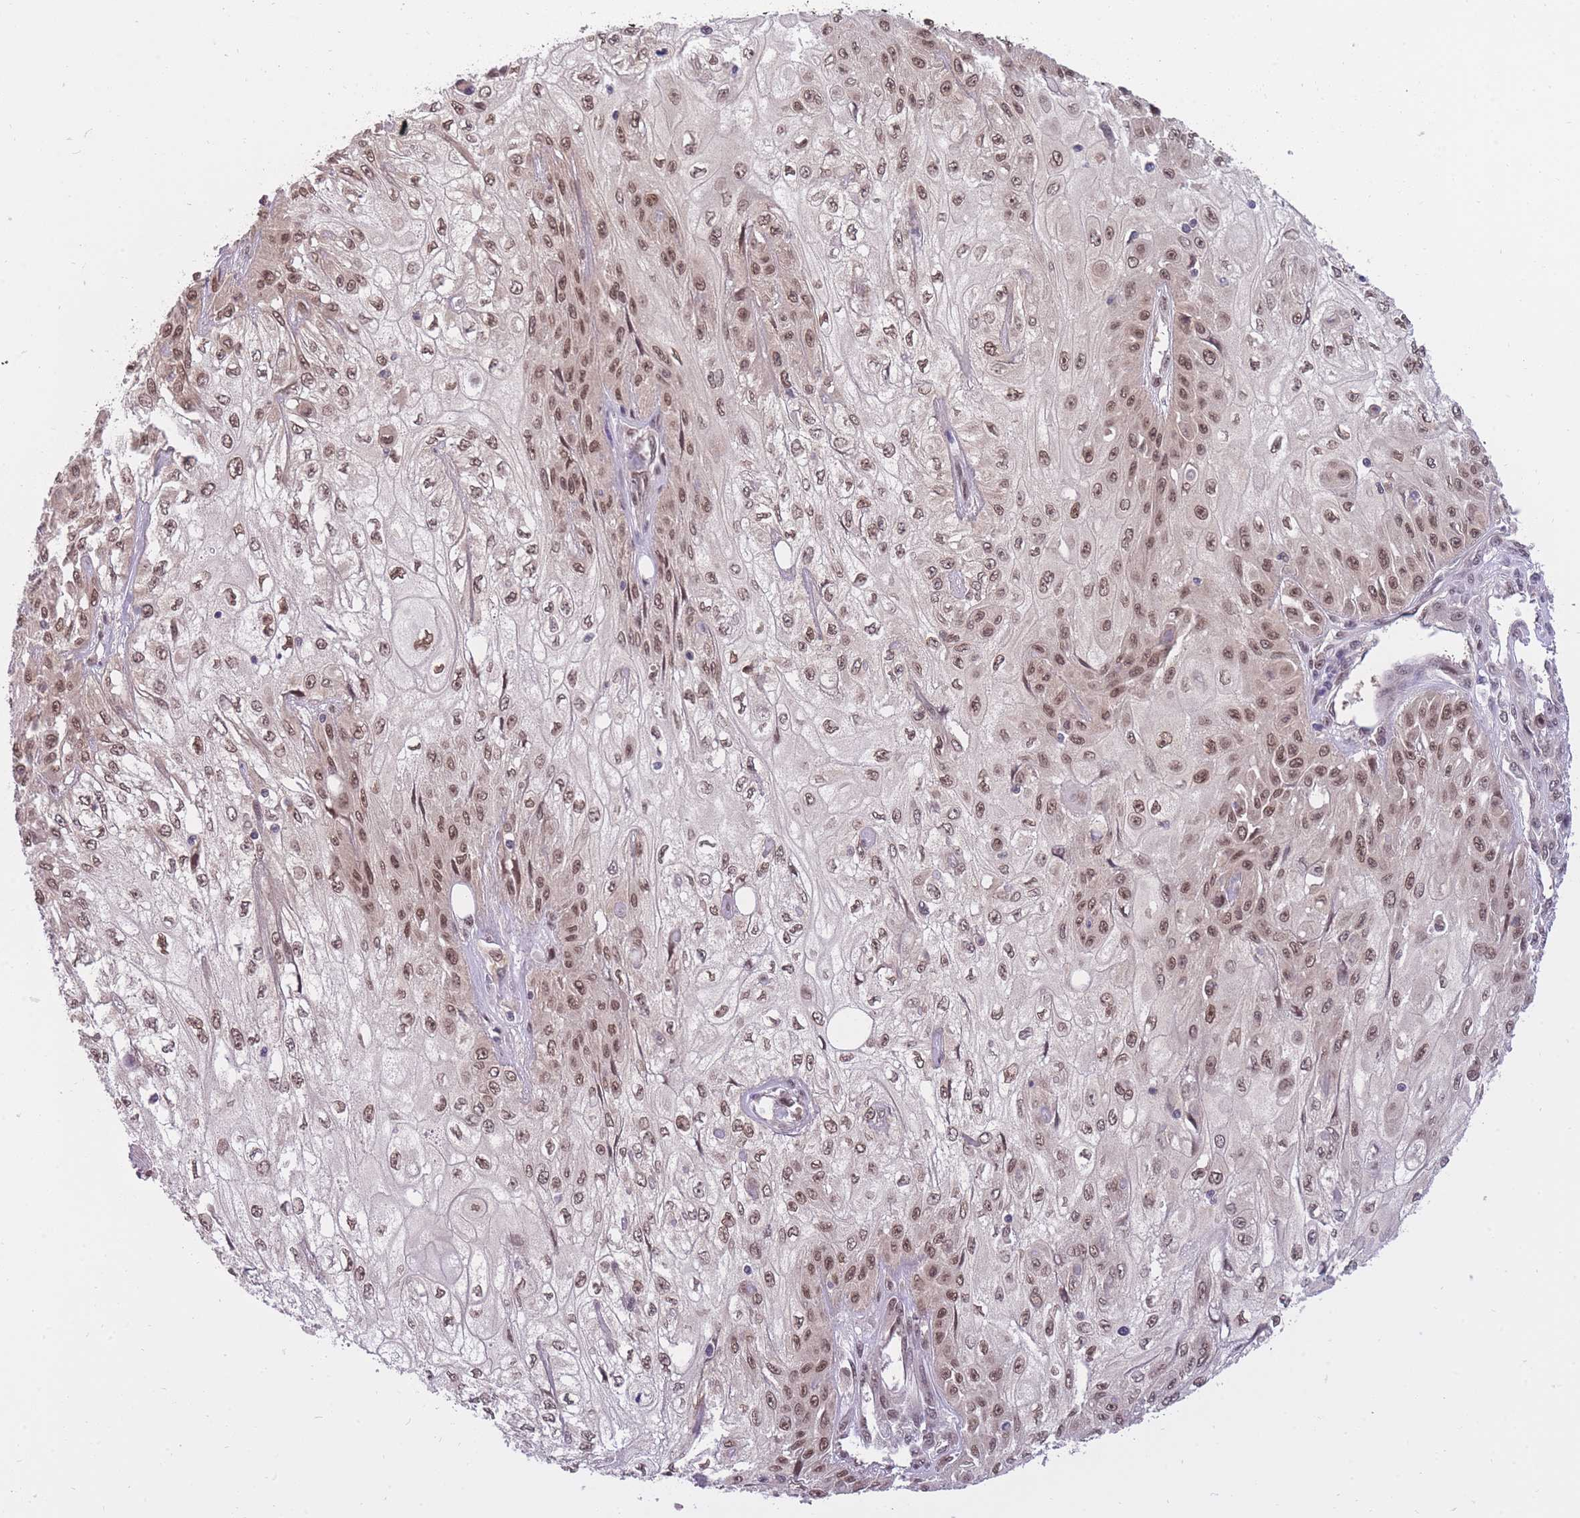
{"staining": {"intensity": "moderate", "quantity": ">75%", "location": "nuclear"}, "tissue": "skin cancer", "cell_type": "Tumor cells", "image_type": "cancer", "snomed": [{"axis": "morphology", "description": "Squamous cell carcinoma, NOS"}, {"axis": "morphology", "description": "Squamous cell carcinoma, metastatic, NOS"}, {"axis": "topography", "description": "Skin"}, {"axis": "topography", "description": "Lymph node"}], "caption": "Immunohistochemistry (IHC) staining of skin cancer (squamous cell carcinoma), which exhibits medium levels of moderate nuclear staining in about >75% of tumor cells indicating moderate nuclear protein staining. The staining was performed using DAB (brown) for protein detection and nuclei were counterstained in hematoxylin (blue).", "gene": "CDIP1", "patient": {"sex": "male", "age": 75}}